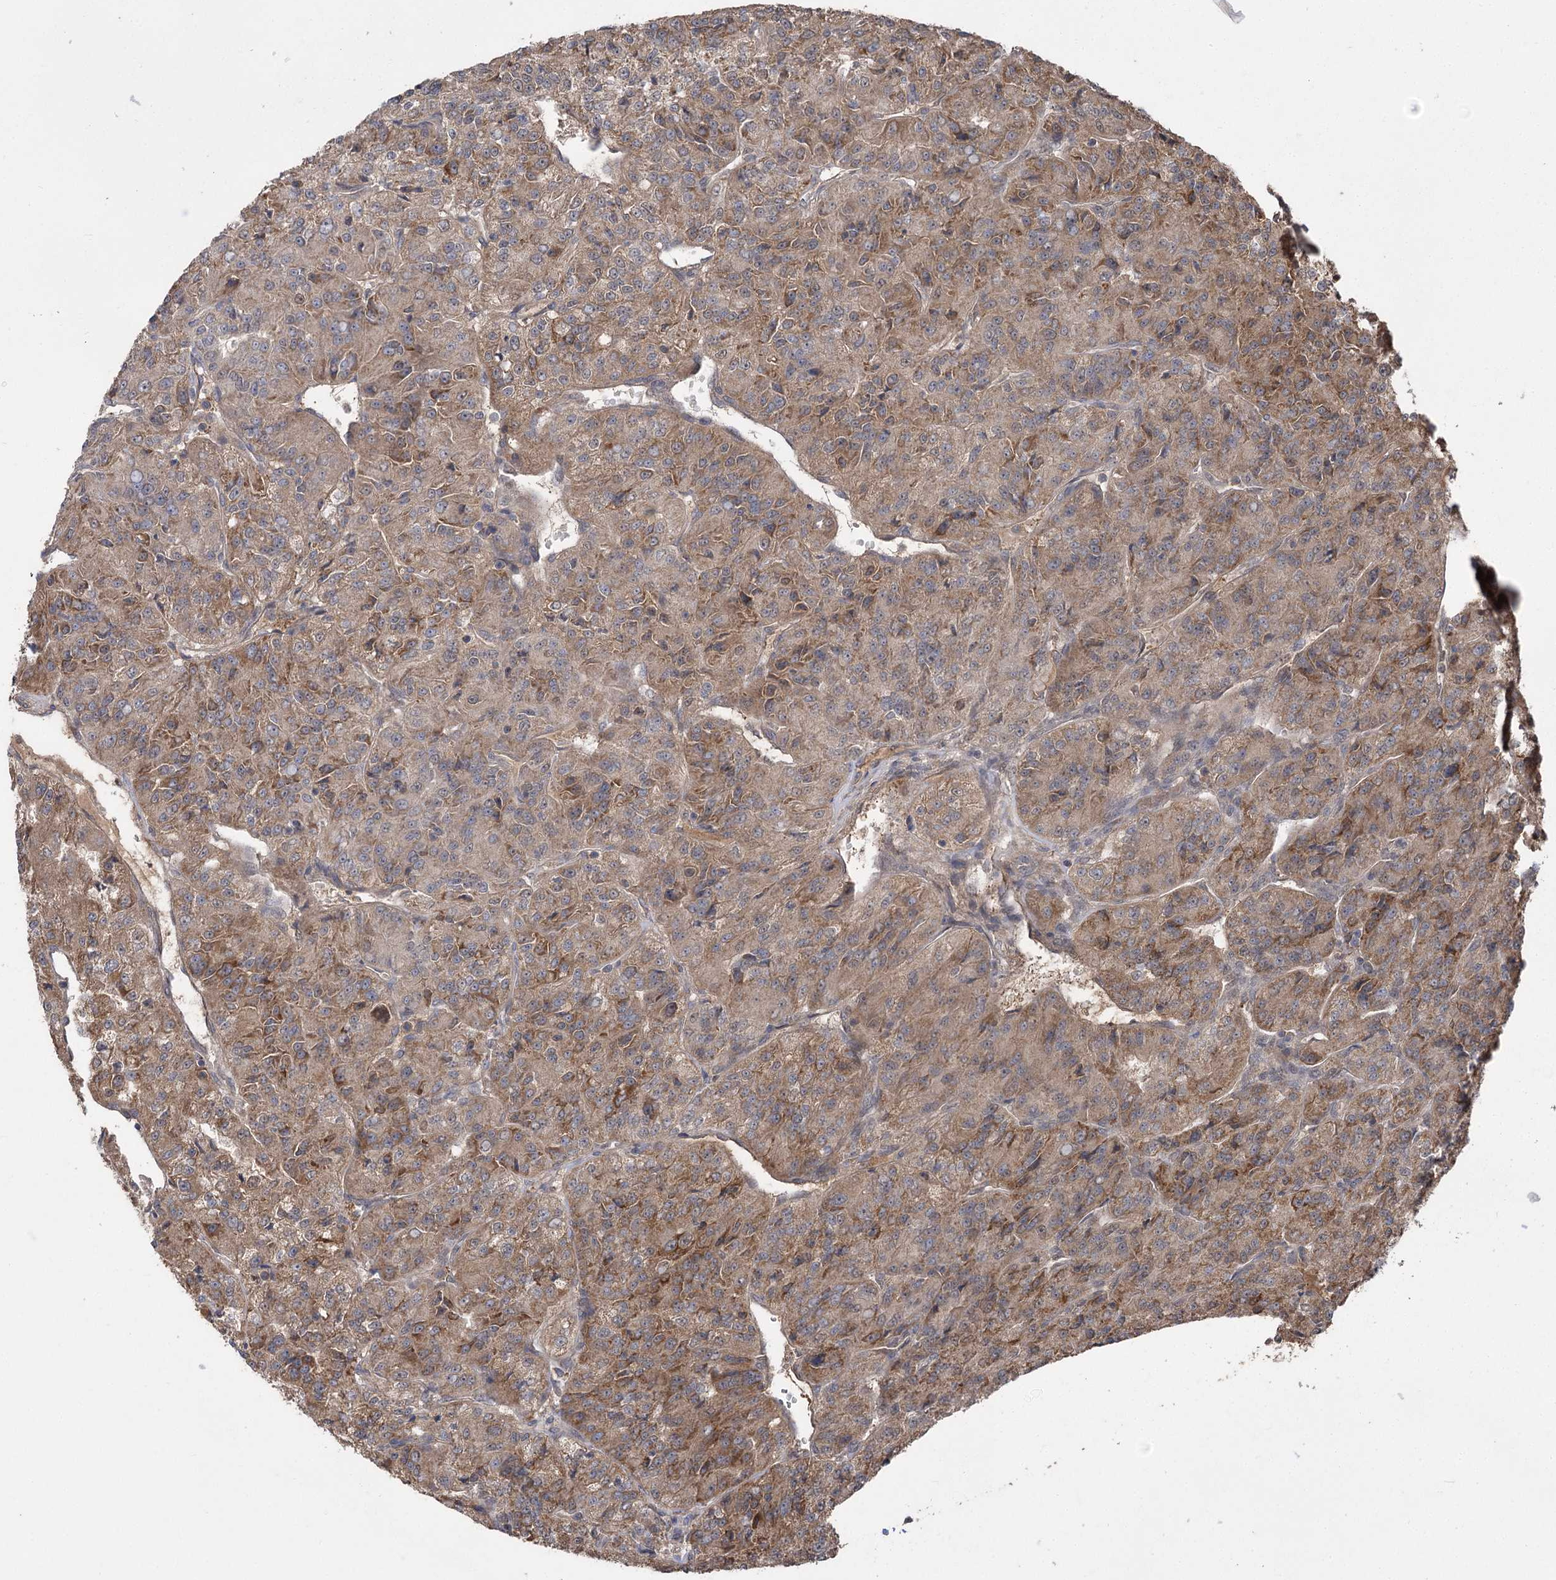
{"staining": {"intensity": "moderate", "quantity": ">75%", "location": "cytoplasmic/membranous"}, "tissue": "renal cancer", "cell_type": "Tumor cells", "image_type": "cancer", "snomed": [{"axis": "morphology", "description": "Adenocarcinoma, NOS"}, {"axis": "topography", "description": "Kidney"}], "caption": "Renal cancer (adenocarcinoma) tissue shows moderate cytoplasmic/membranous positivity in about >75% of tumor cells, visualized by immunohistochemistry.", "gene": "TENM2", "patient": {"sex": "female", "age": 63}}